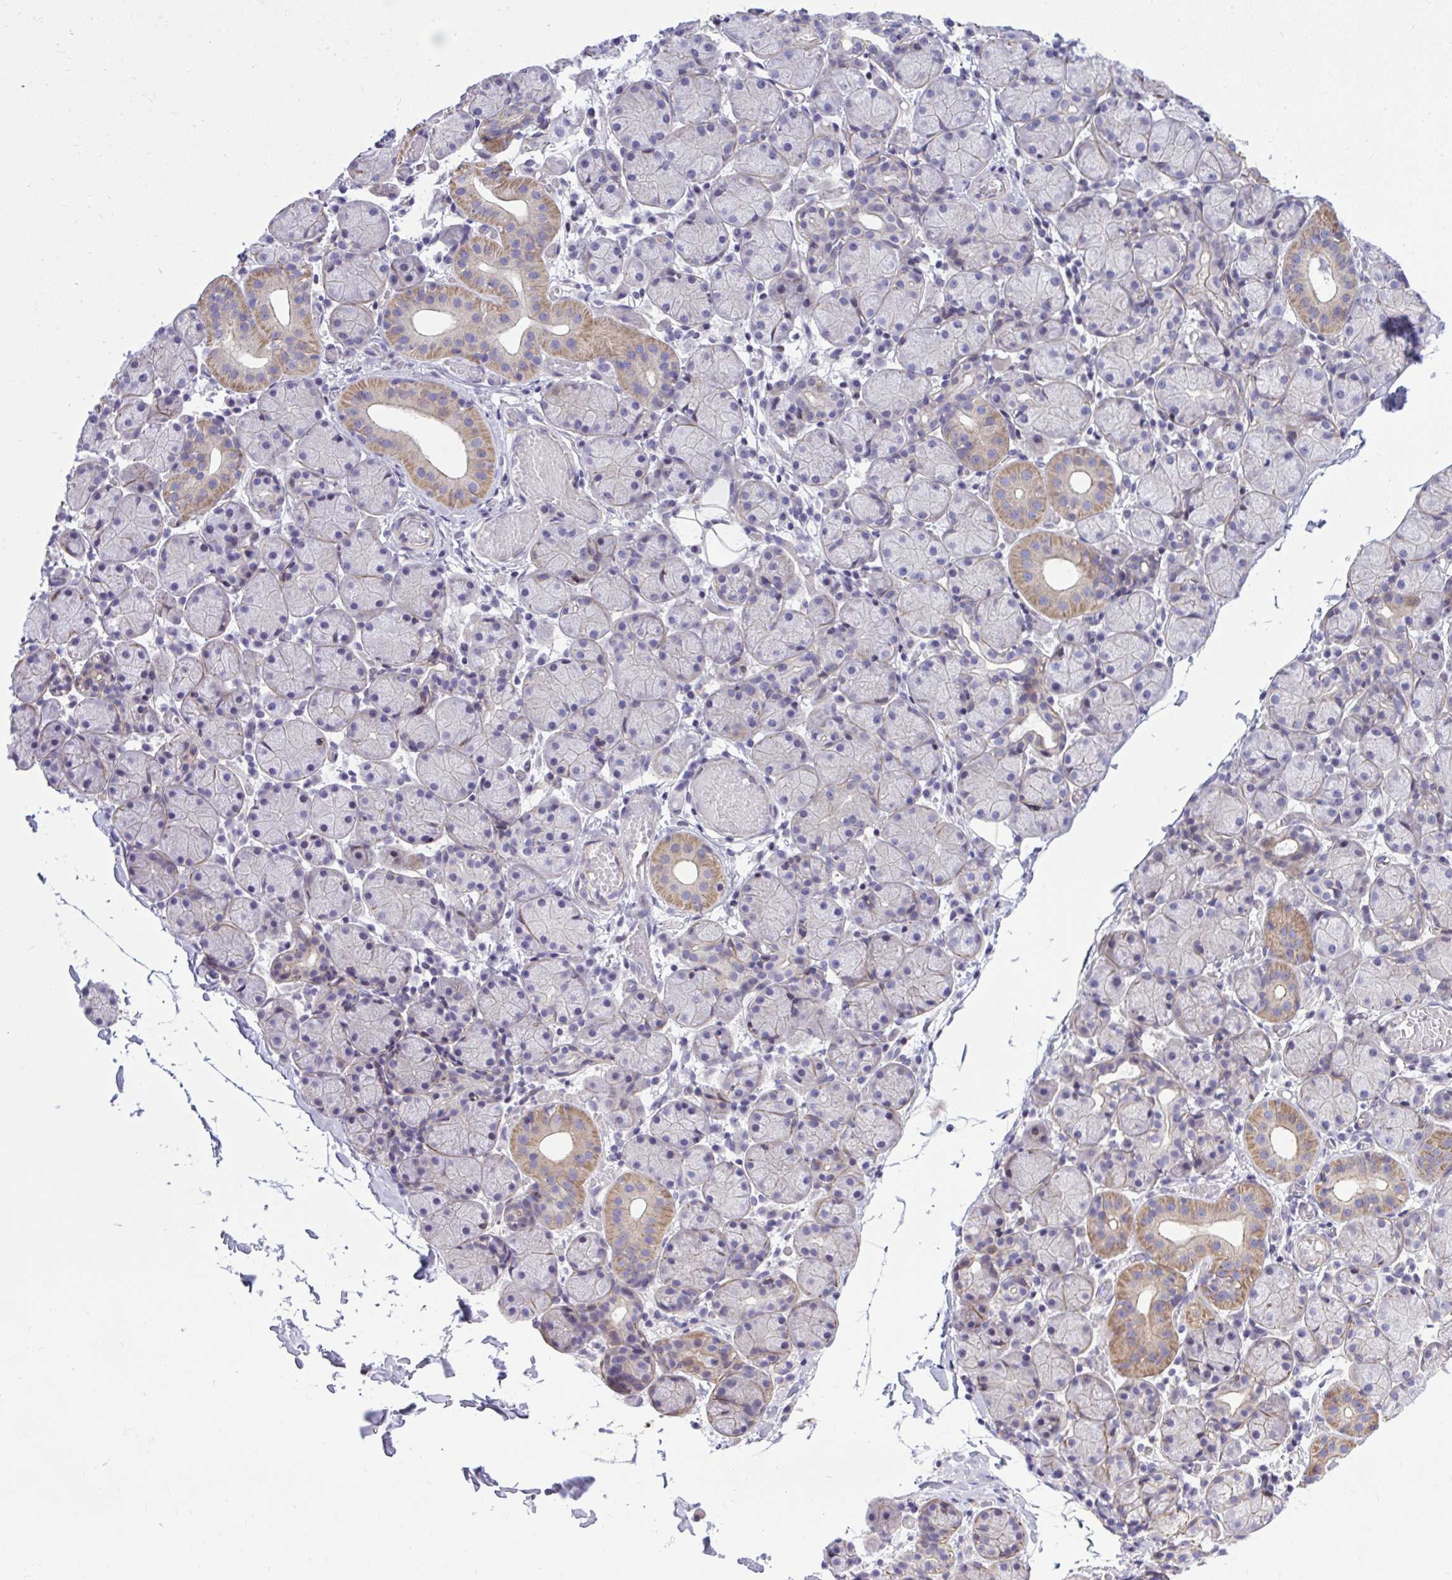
{"staining": {"intensity": "moderate", "quantity": "<25%", "location": "cytoplasmic/membranous"}, "tissue": "salivary gland", "cell_type": "Glandular cells", "image_type": "normal", "snomed": [{"axis": "morphology", "description": "Normal tissue, NOS"}, {"axis": "topography", "description": "Salivary gland"}], "caption": "Protein expression analysis of unremarkable salivary gland displays moderate cytoplasmic/membranous expression in approximately <25% of glandular cells. (IHC, brightfield microscopy, high magnification).", "gene": "GRK4", "patient": {"sex": "female", "age": 24}}